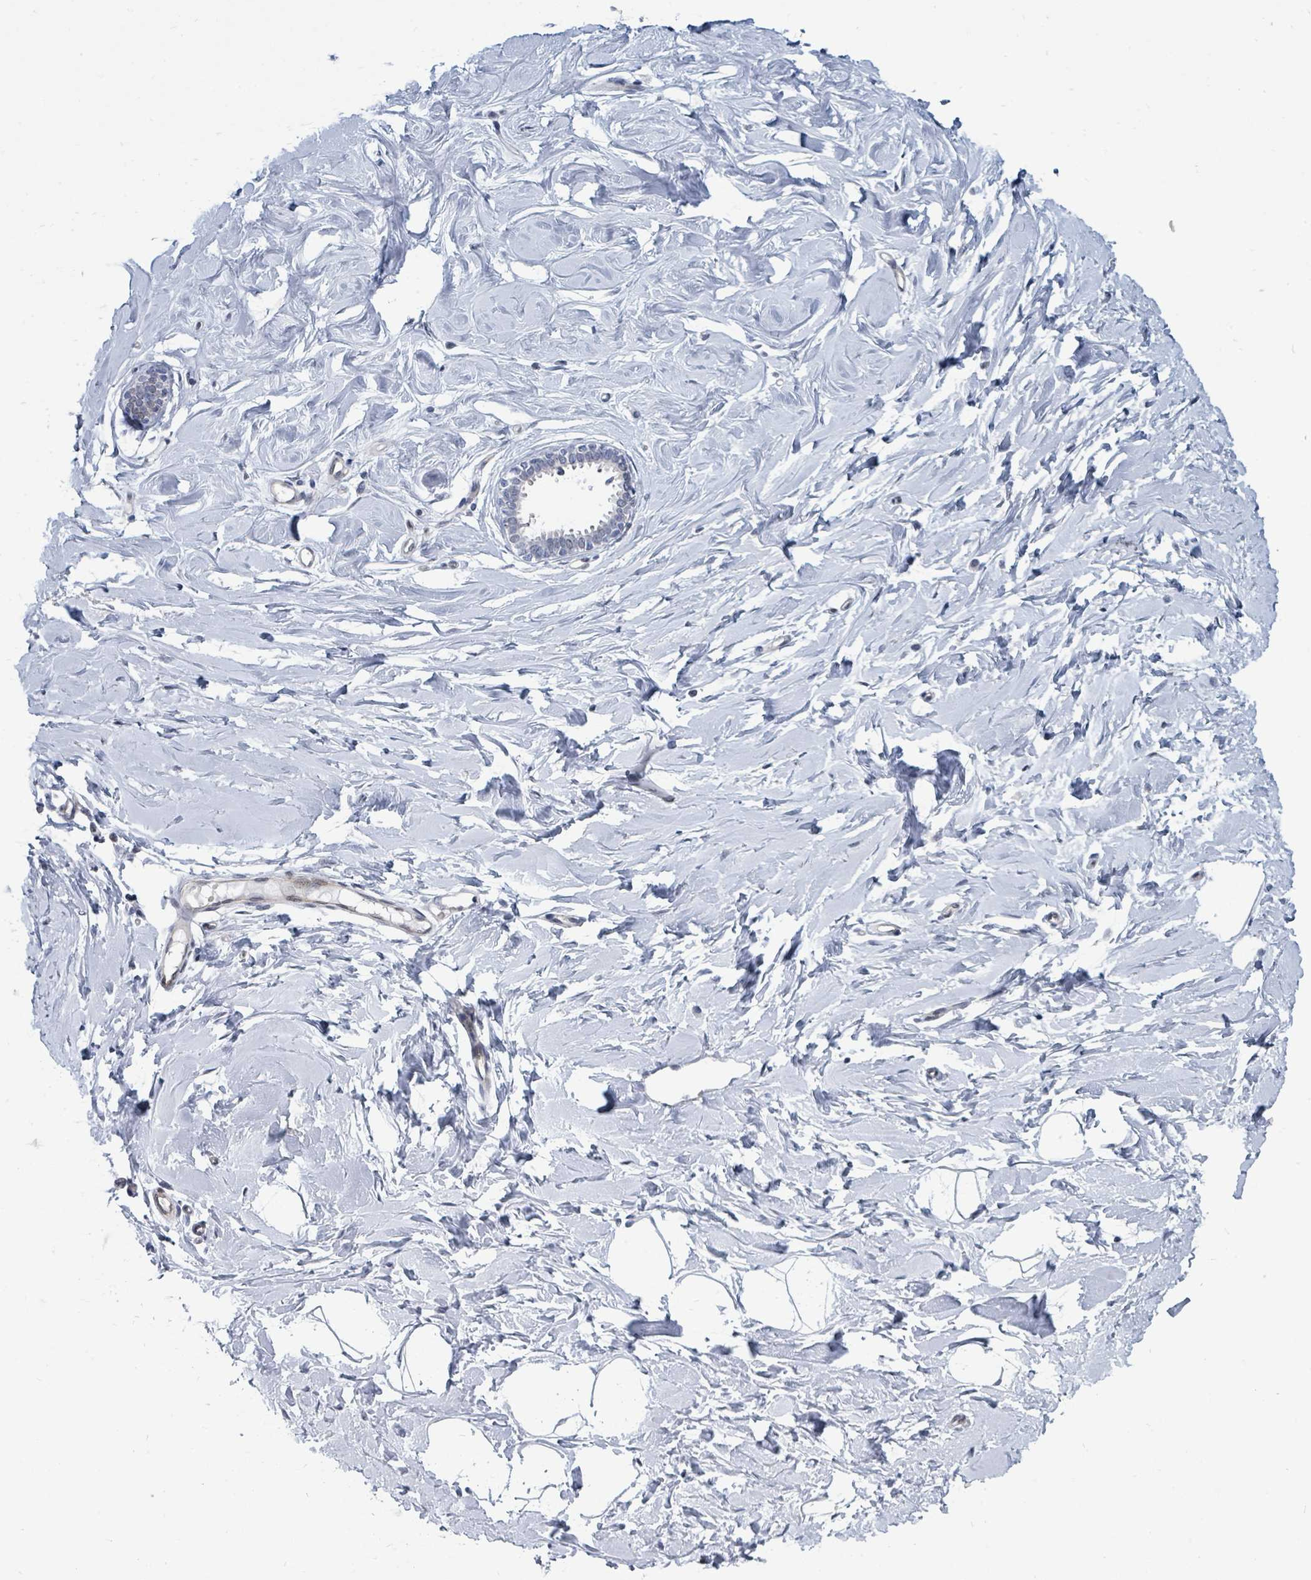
{"staining": {"intensity": "negative", "quantity": "none", "location": "none"}, "tissue": "breast", "cell_type": "Adipocytes", "image_type": "normal", "snomed": [{"axis": "morphology", "description": "Normal tissue, NOS"}, {"axis": "topography", "description": "Breast"}], "caption": "Immunohistochemistry (IHC) photomicrograph of normal human breast stained for a protein (brown), which shows no positivity in adipocytes. Nuclei are stained in blue.", "gene": "SUMO2", "patient": {"sex": "female", "age": 23}}